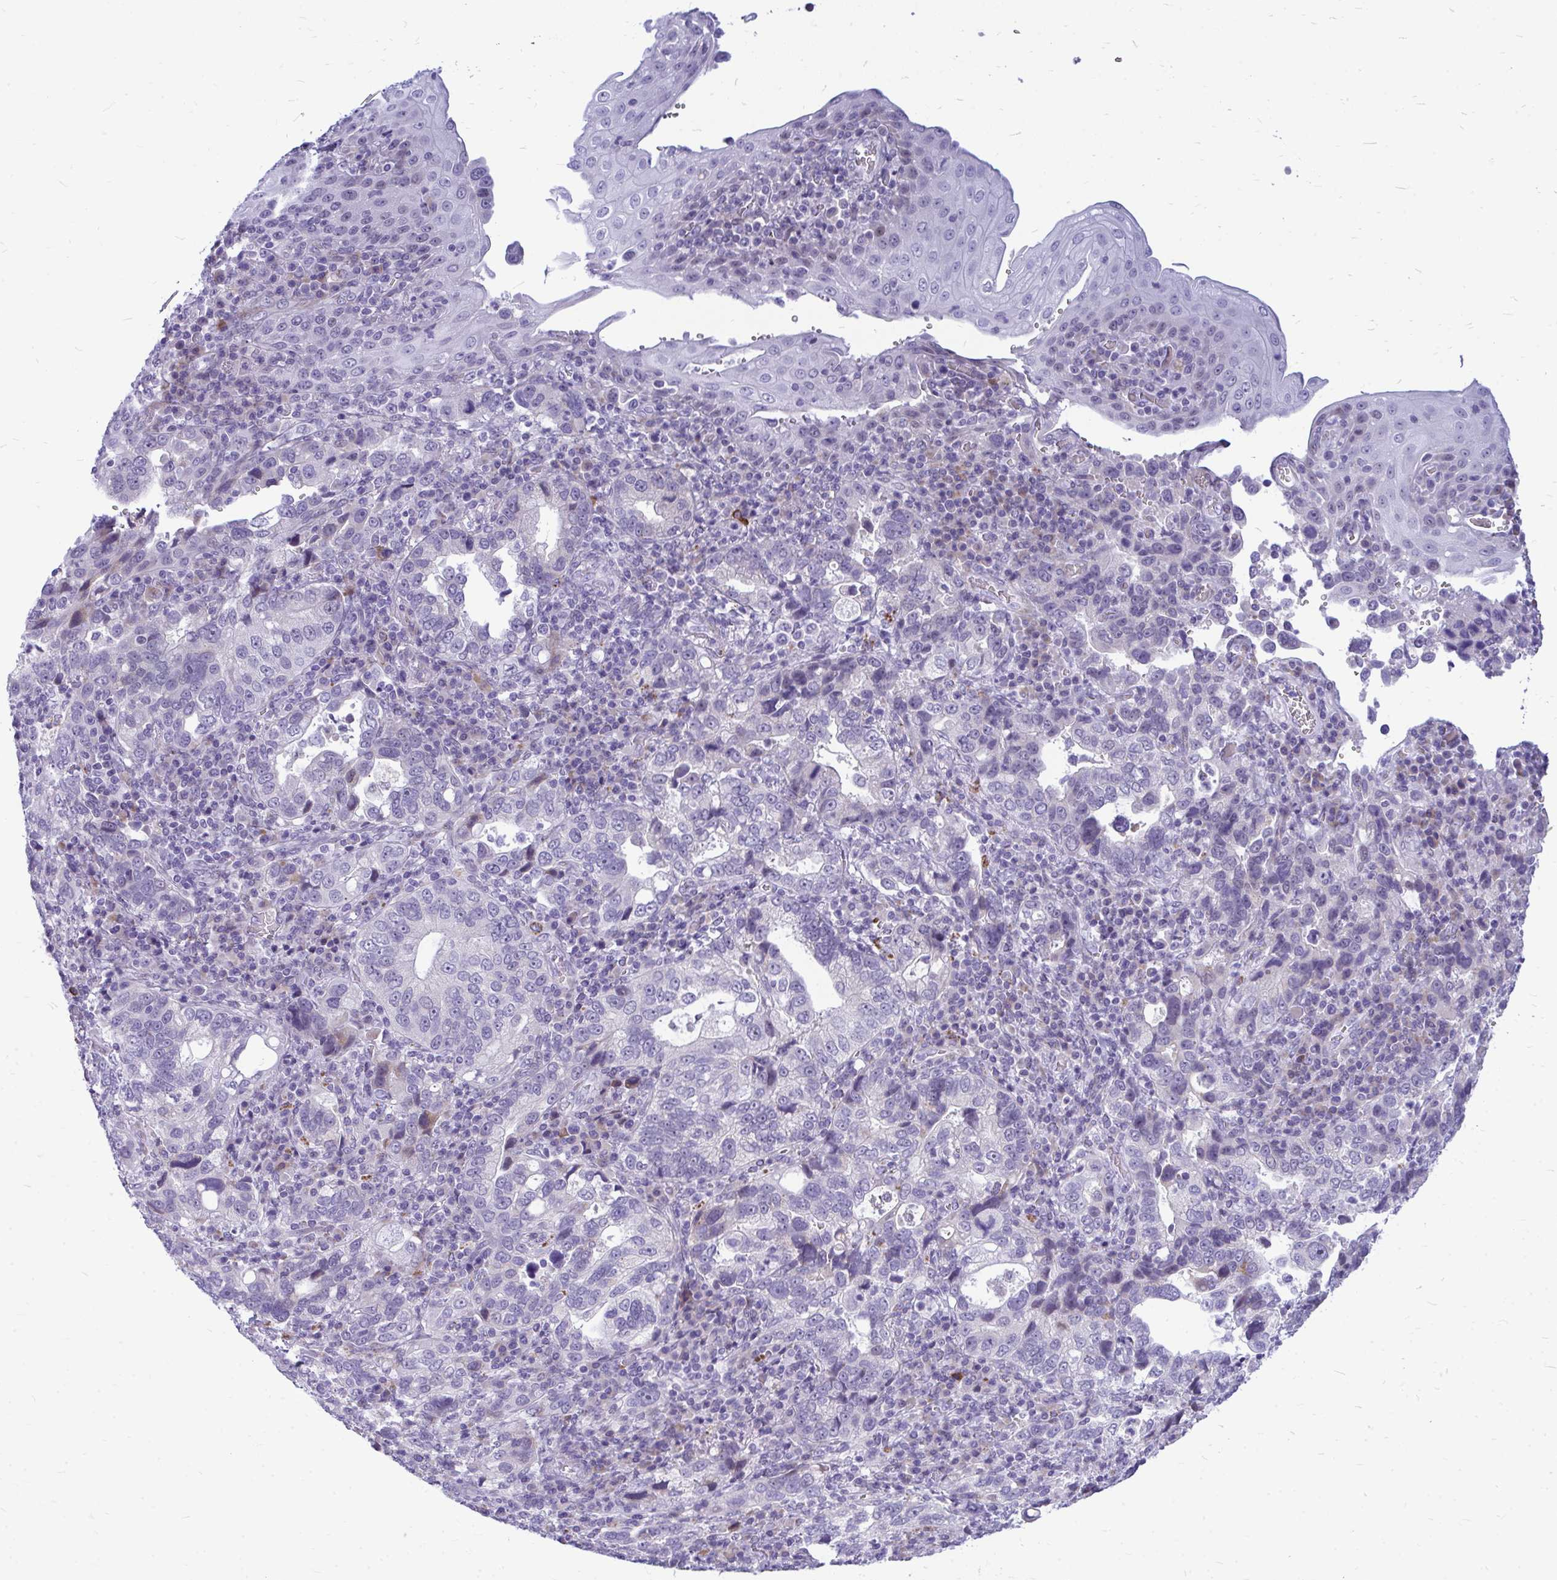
{"staining": {"intensity": "negative", "quantity": "none", "location": "none"}, "tissue": "stomach cancer", "cell_type": "Tumor cells", "image_type": "cancer", "snomed": [{"axis": "morphology", "description": "Adenocarcinoma, NOS"}, {"axis": "topography", "description": "Stomach, upper"}], "caption": "A photomicrograph of human stomach cancer is negative for staining in tumor cells.", "gene": "ZSCAN25", "patient": {"sex": "female", "age": 81}}